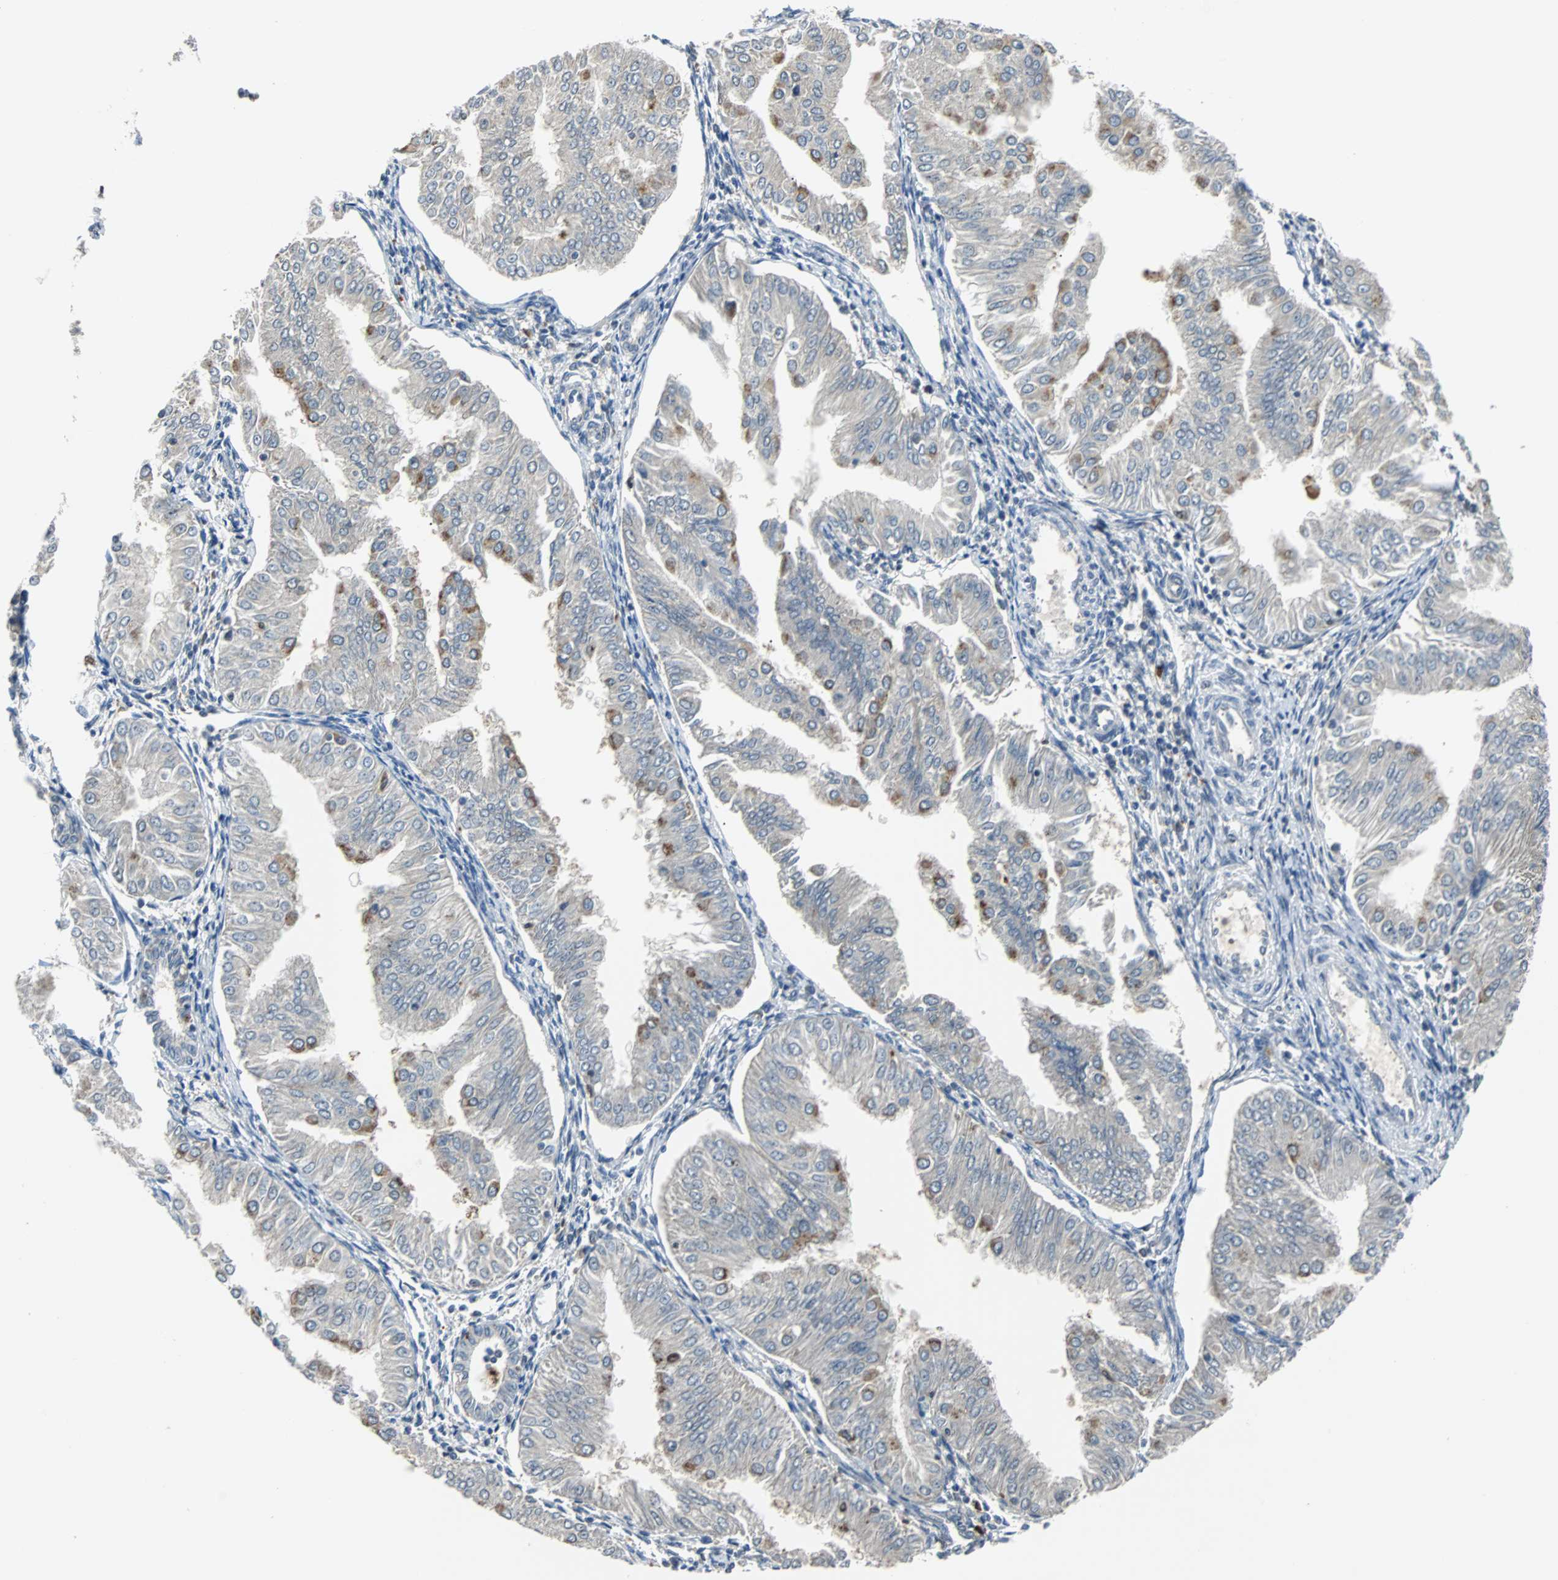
{"staining": {"intensity": "moderate", "quantity": "<25%", "location": "cytoplasmic/membranous"}, "tissue": "endometrial cancer", "cell_type": "Tumor cells", "image_type": "cancer", "snomed": [{"axis": "morphology", "description": "Adenocarcinoma, NOS"}, {"axis": "topography", "description": "Endometrium"}], "caption": "Protein analysis of endometrial cancer (adenocarcinoma) tissue displays moderate cytoplasmic/membranous positivity in approximately <25% of tumor cells.", "gene": "HLX", "patient": {"sex": "female", "age": 53}}